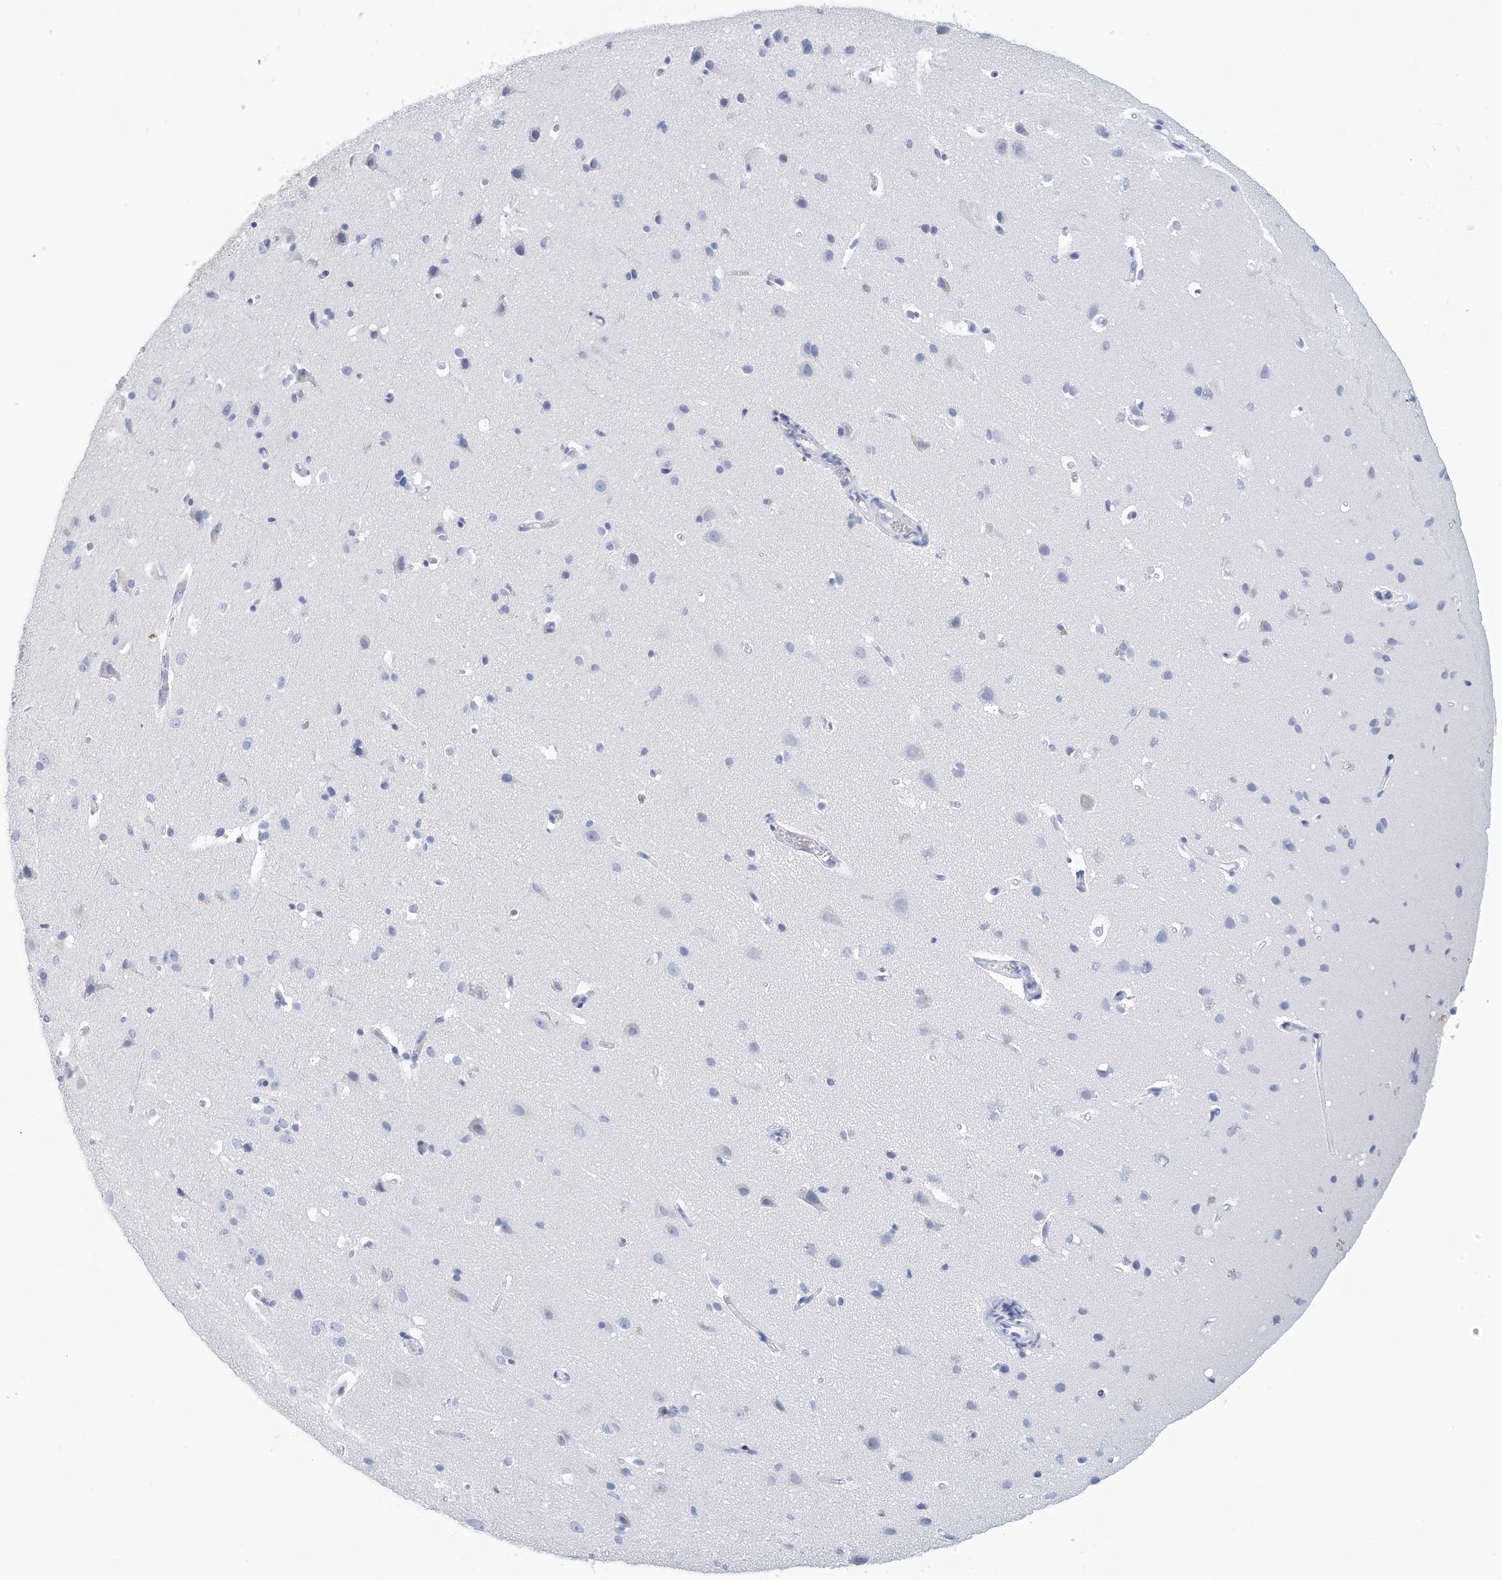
{"staining": {"intensity": "negative", "quantity": "none", "location": "none"}, "tissue": "cerebral cortex", "cell_type": "Endothelial cells", "image_type": "normal", "snomed": [{"axis": "morphology", "description": "Normal tissue, NOS"}, {"axis": "topography", "description": "Cerebral cortex"}], "caption": "An immunohistochemistry (IHC) image of unremarkable cerebral cortex is shown. There is no staining in endothelial cells of cerebral cortex. (DAB immunohistochemistry (IHC) visualized using brightfield microscopy, high magnification).", "gene": "DSP", "patient": {"sex": "male", "age": 34}}